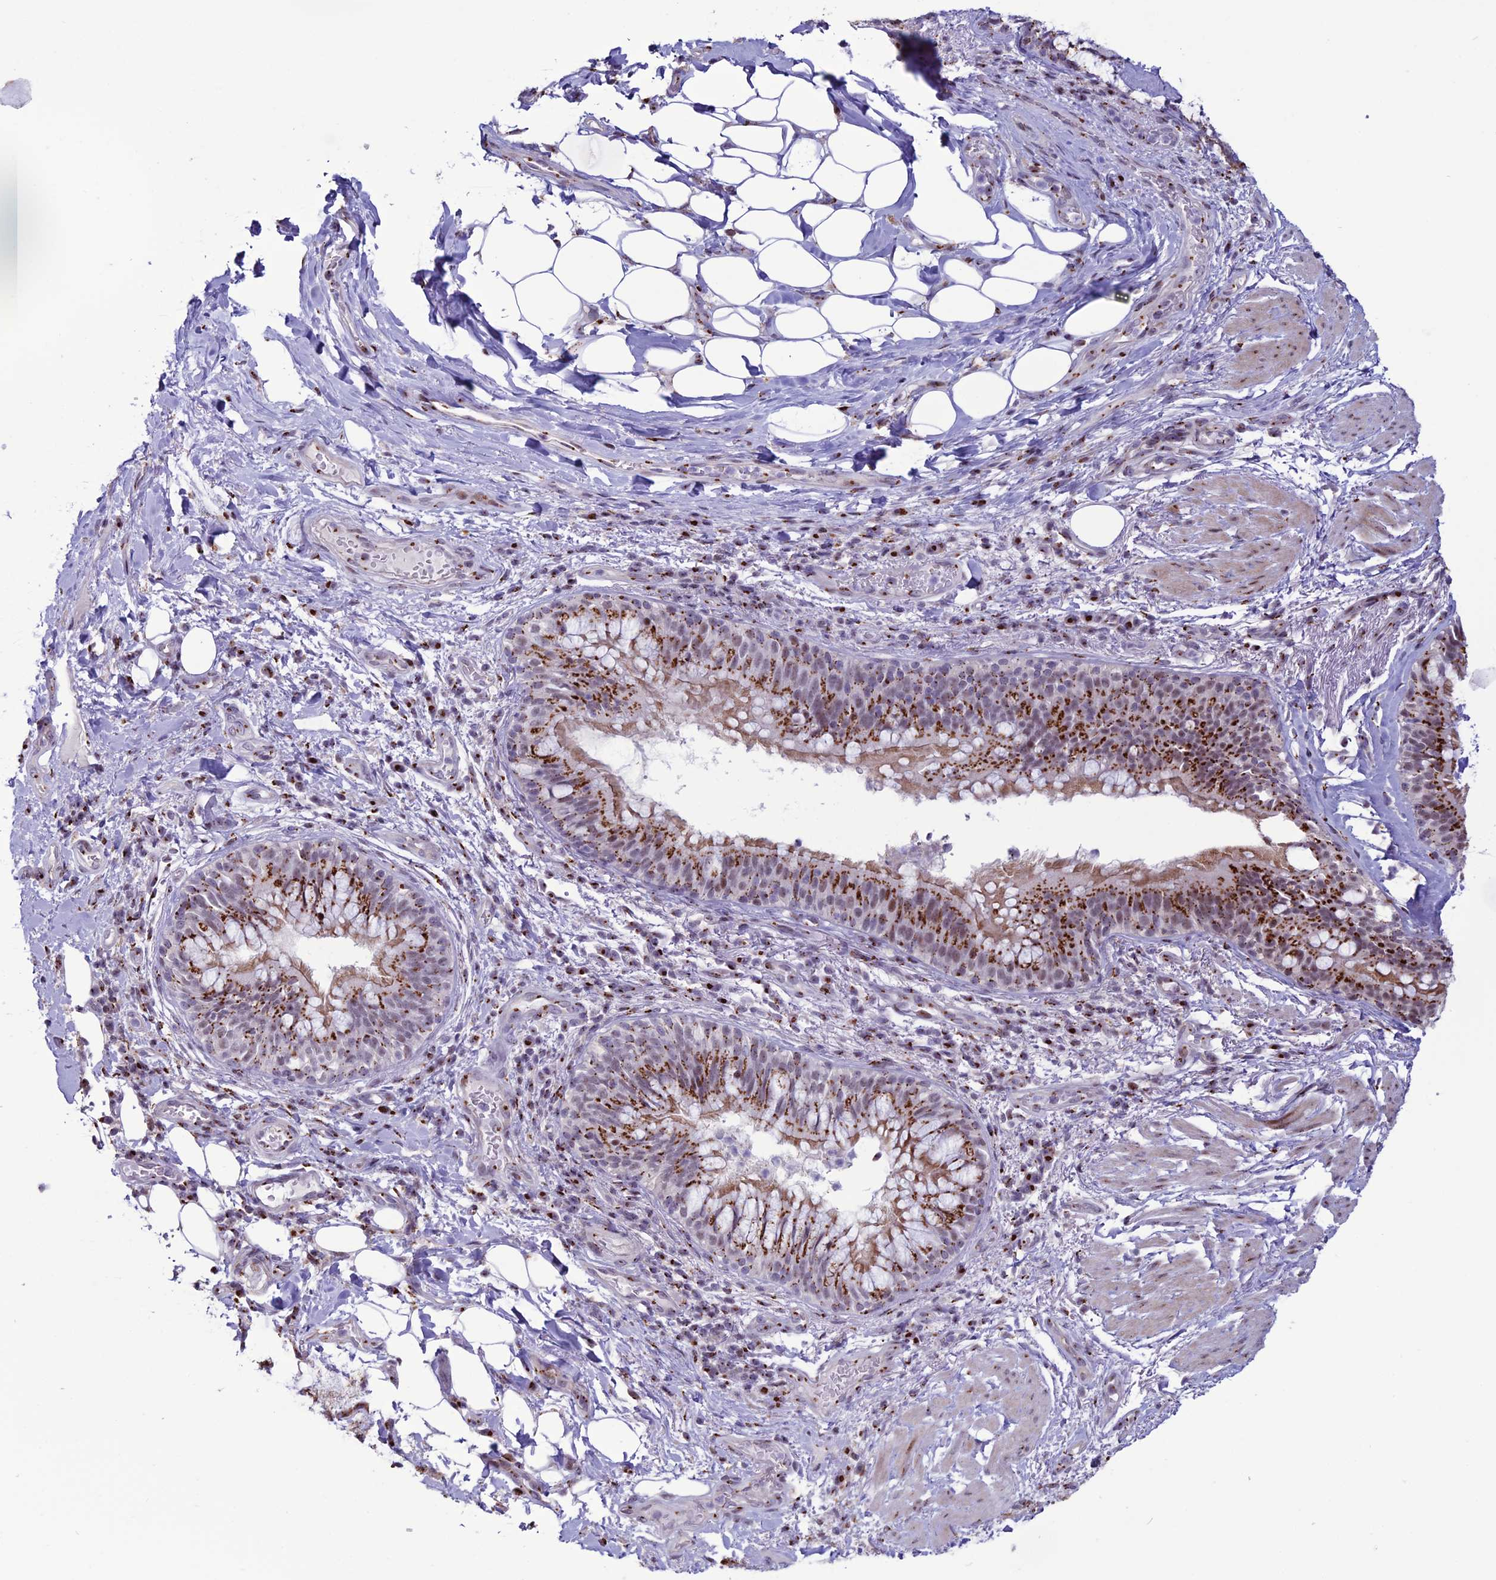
{"staining": {"intensity": "negative", "quantity": "none", "location": "none"}, "tissue": "adipose tissue", "cell_type": "Adipocytes", "image_type": "normal", "snomed": [{"axis": "morphology", "description": "Normal tissue, NOS"}, {"axis": "topography", "description": "Lymph node"}, {"axis": "topography", "description": "Cartilage tissue"}, {"axis": "topography", "description": "Bronchus"}], "caption": "Immunohistochemical staining of unremarkable adipose tissue shows no significant expression in adipocytes.", "gene": "PLEKHA4", "patient": {"sex": "male", "age": 63}}